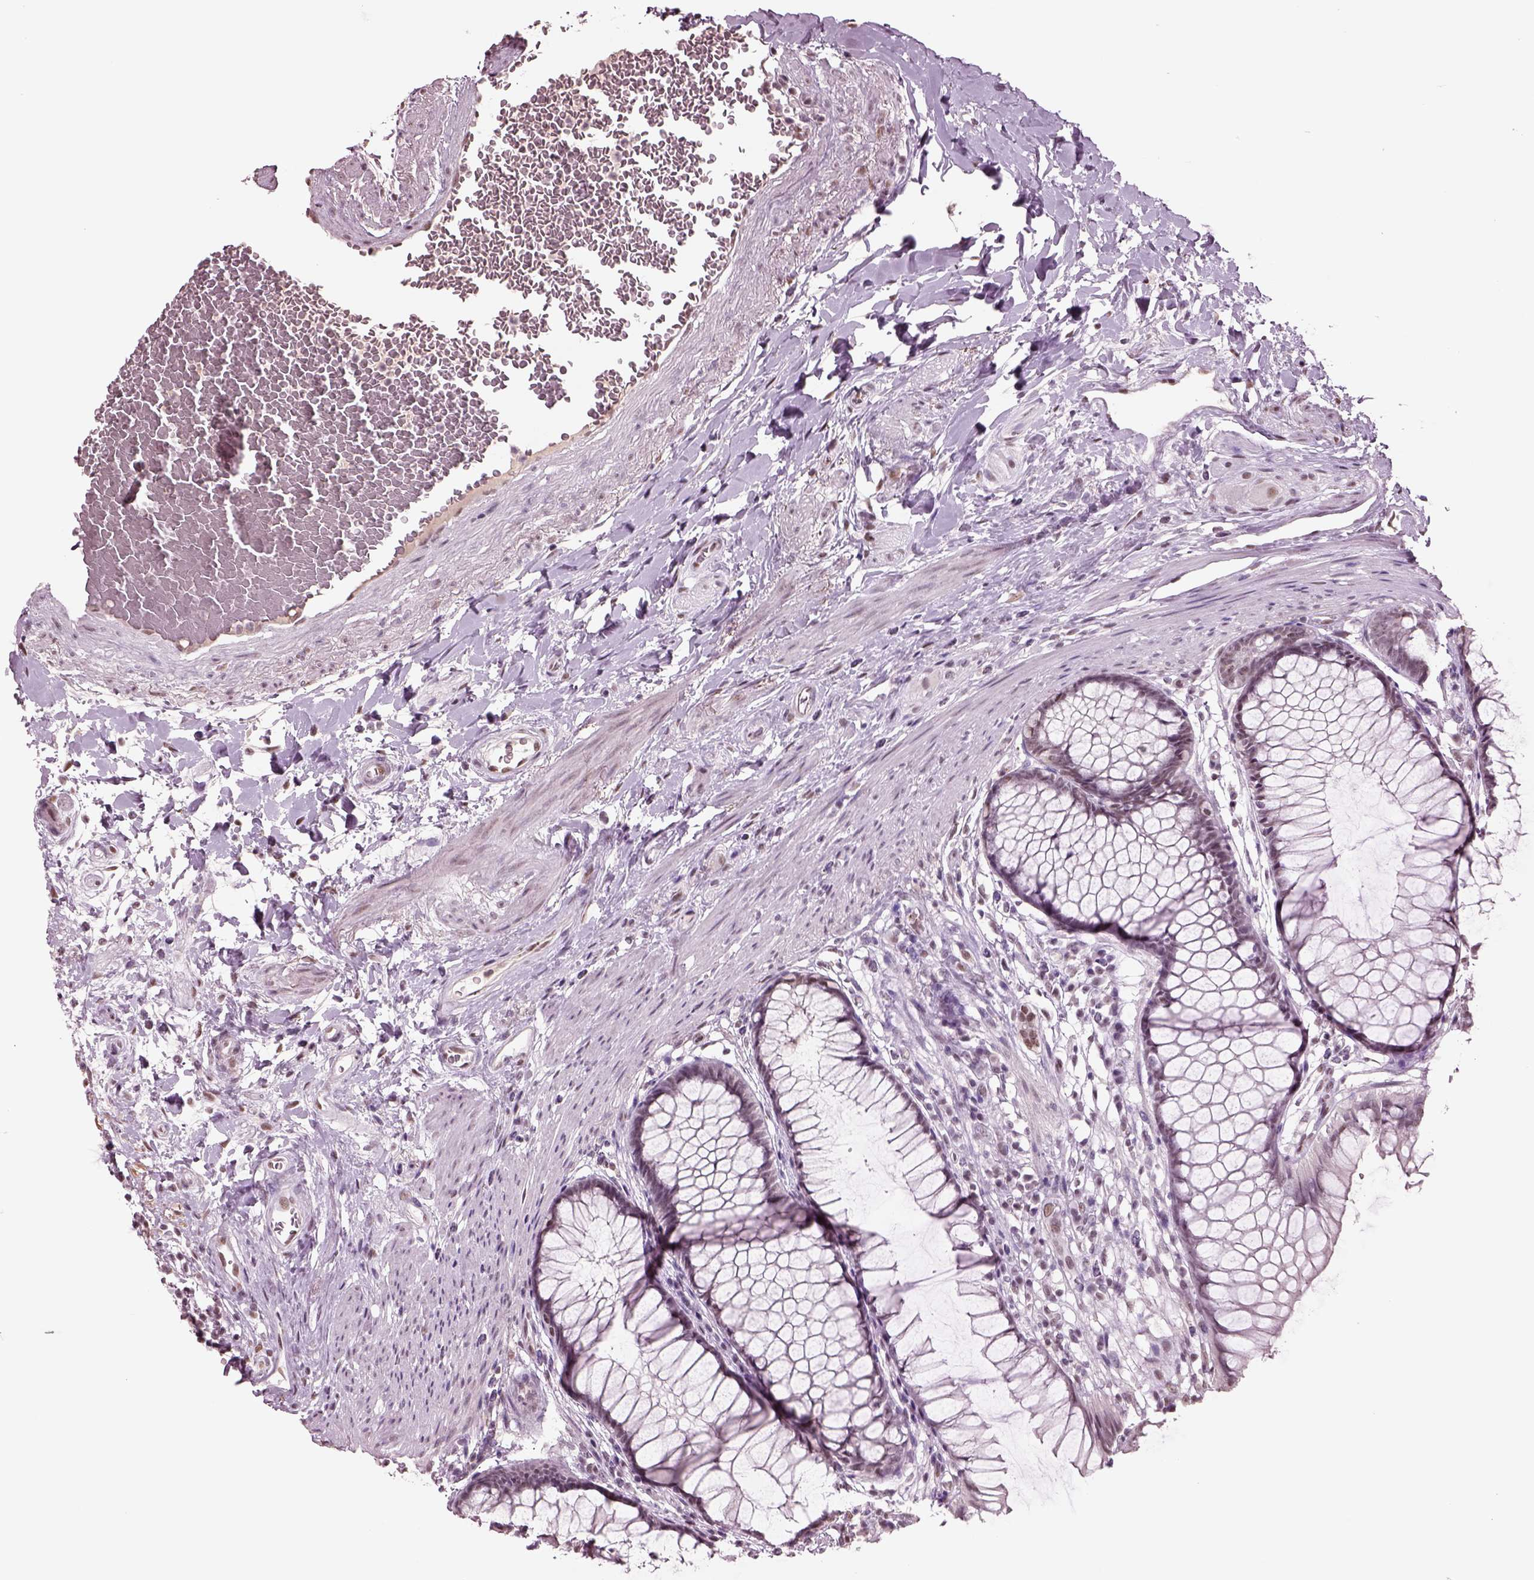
{"staining": {"intensity": "moderate", "quantity": "25%-75%", "location": "nuclear"}, "tissue": "rectum", "cell_type": "Glandular cells", "image_type": "normal", "snomed": [{"axis": "morphology", "description": "Normal tissue, NOS"}, {"axis": "topography", "description": "Smooth muscle"}, {"axis": "topography", "description": "Rectum"}], "caption": "Immunohistochemistry (IHC) of benign human rectum shows medium levels of moderate nuclear staining in approximately 25%-75% of glandular cells. The protein of interest is shown in brown color, while the nuclei are stained blue.", "gene": "SEPHS1", "patient": {"sex": "male", "age": 53}}